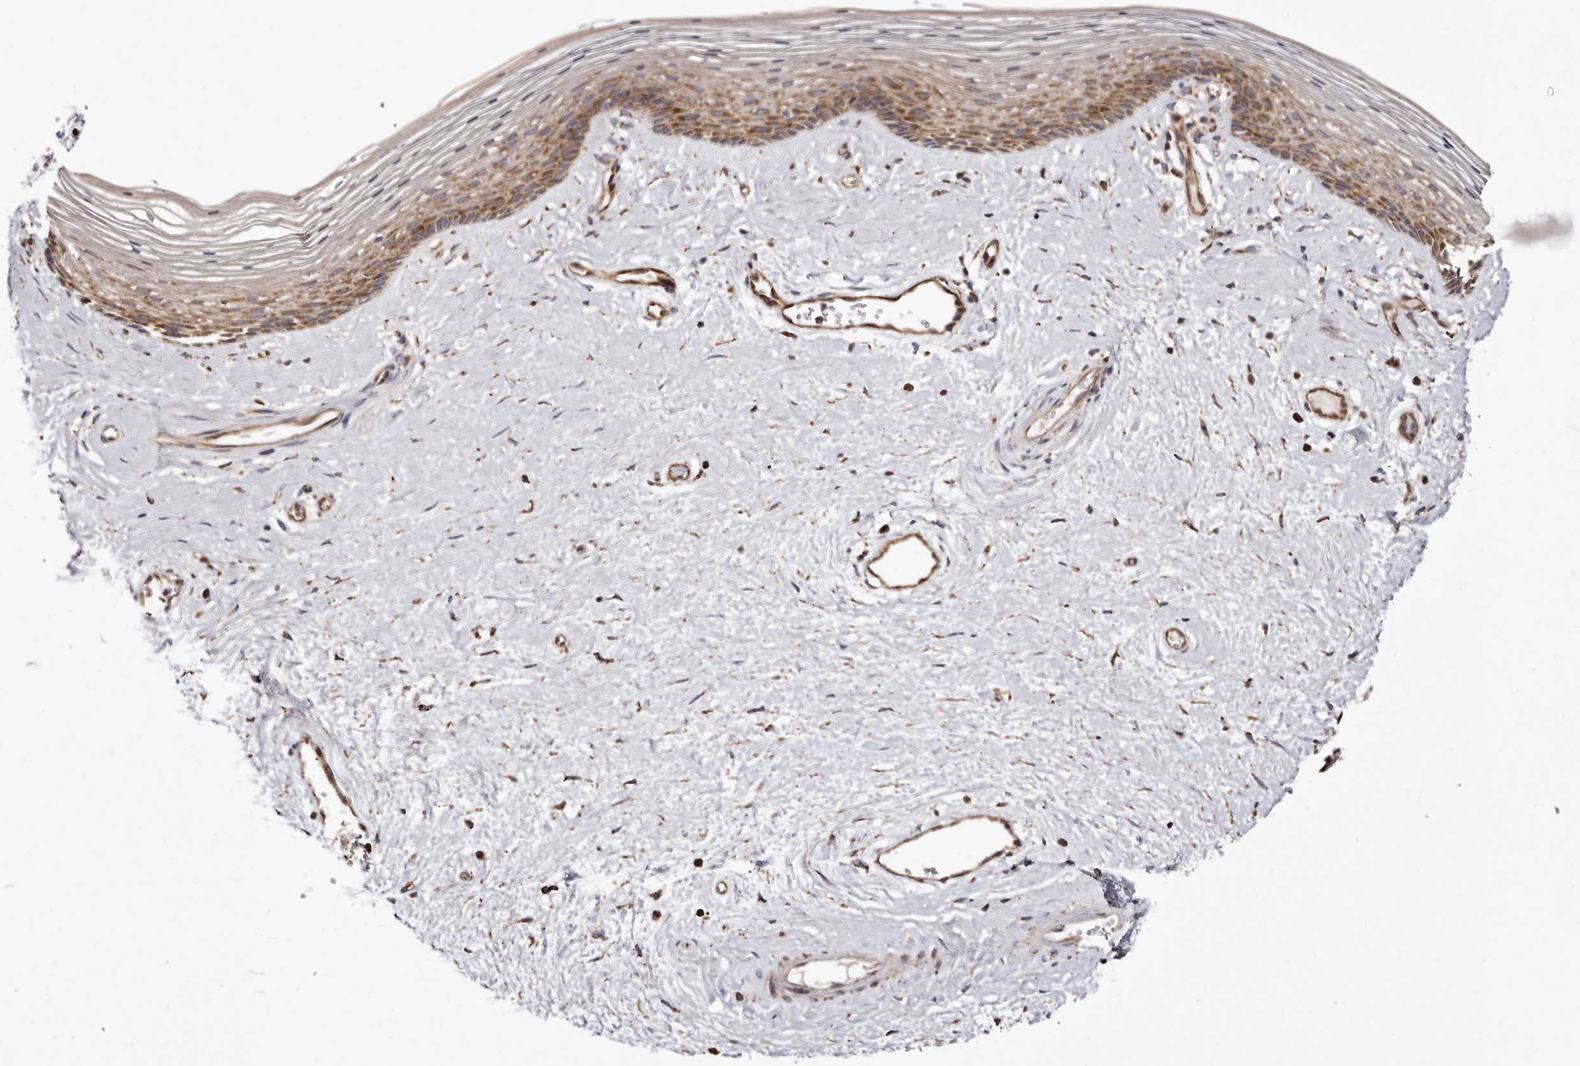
{"staining": {"intensity": "moderate", "quantity": "25%-75%", "location": "cytoplasmic/membranous"}, "tissue": "vagina", "cell_type": "Squamous epithelial cells", "image_type": "normal", "snomed": [{"axis": "morphology", "description": "Normal tissue, NOS"}, {"axis": "topography", "description": "Vagina"}], "caption": "Protein positivity by IHC reveals moderate cytoplasmic/membranous expression in approximately 25%-75% of squamous epithelial cells in unremarkable vagina.", "gene": "LUZP1", "patient": {"sex": "female", "age": 46}}